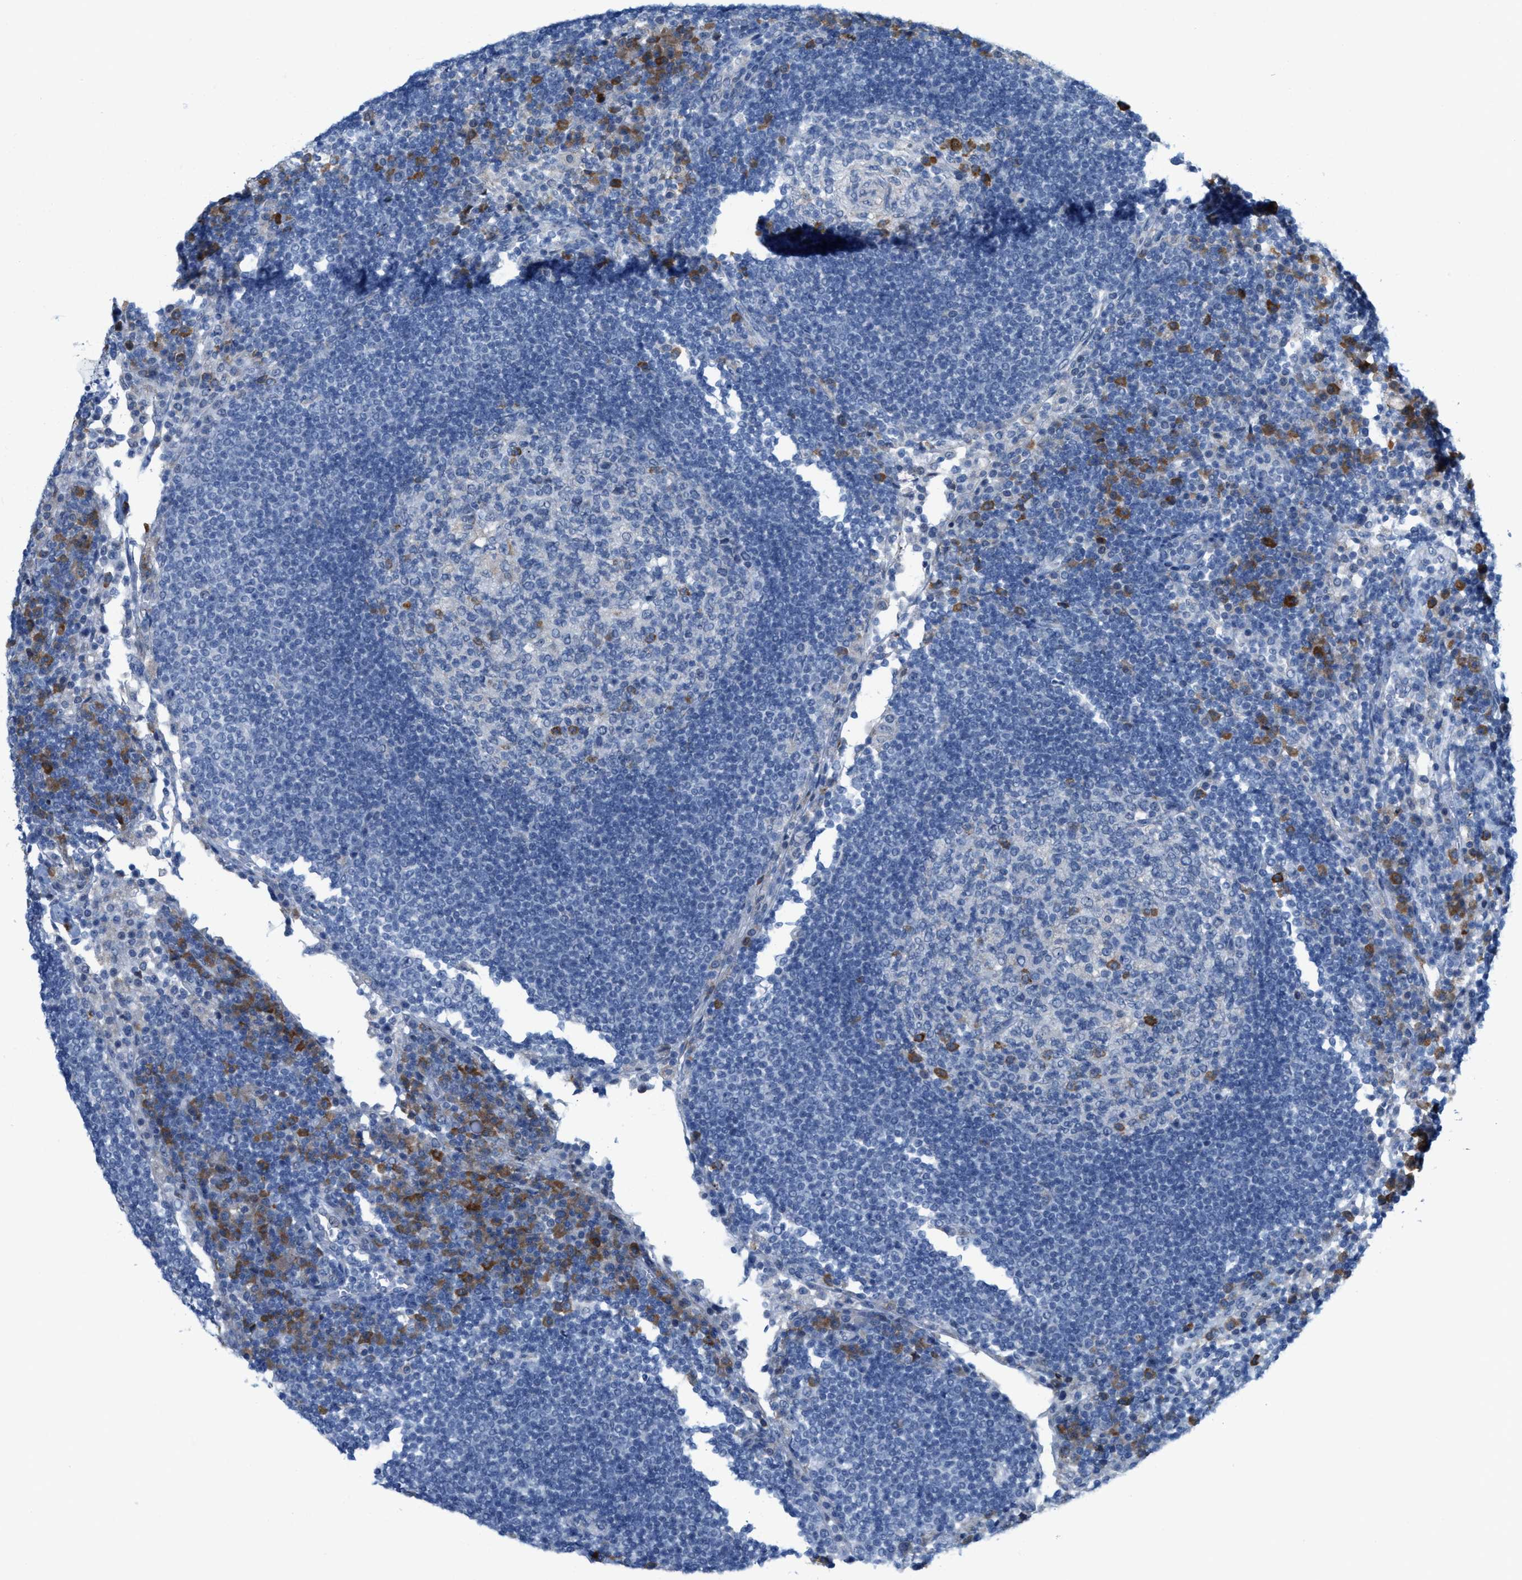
{"staining": {"intensity": "moderate", "quantity": "<25%", "location": "cytoplasmic/membranous"}, "tissue": "lymph node", "cell_type": "Germinal center cells", "image_type": "normal", "snomed": [{"axis": "morphology", "description": "Normal tissue, NOS"}, {"axis": "topography", "description": "Lymph node"}], "caption": "High-power microscopy captured an immunohistochemistry (IHC) photomicrograph of benign lymph node, revealing moderate cytoplasmic/membranous expression in about <25% of germinal center cells.", "gene": "KIFC3", "patient": {"sex": "female", "age": 53}}